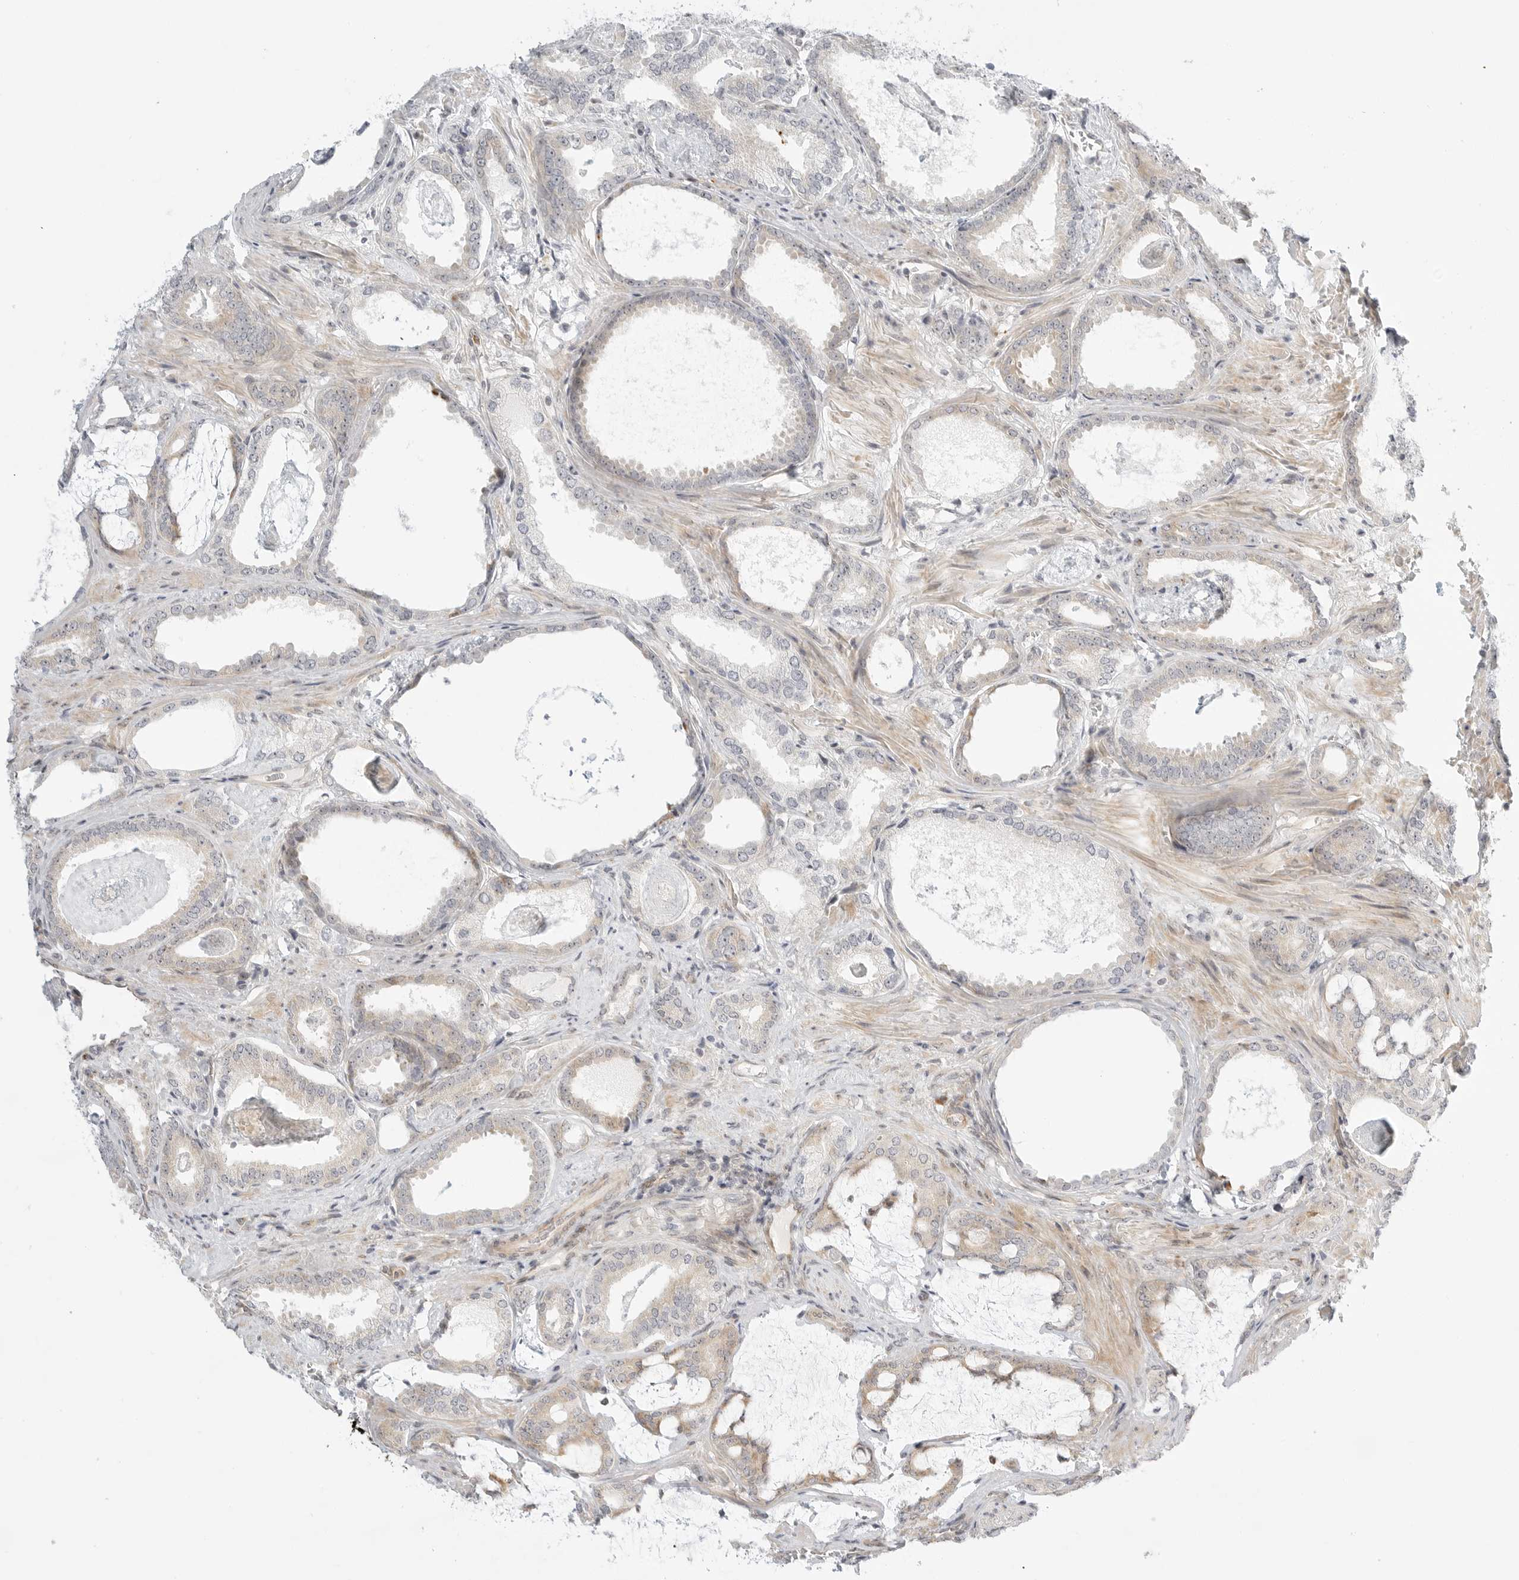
{"staining": {"intensity": "weak", "quantity": "<25%", "location": "cytoplasmic/membranous"}, "tissue": "prostate cancer", "cell_type": "Tumor cells", "image_type": "cancer", "snomed": [{"axis": "morphology", "description": "Adenocarcinoma, Low grade"}, {"axis": "topography", "description": "Prostate"}], "caption": "The micrograph exhibits no significant positivity in tumor cells of low-grade adenocarcinoma (prostate). (Immunohistochemistry, brightfield microscopy, high magnification).", "gene": "DSCC1", "patient": {"sex": "male", "age": 71}}